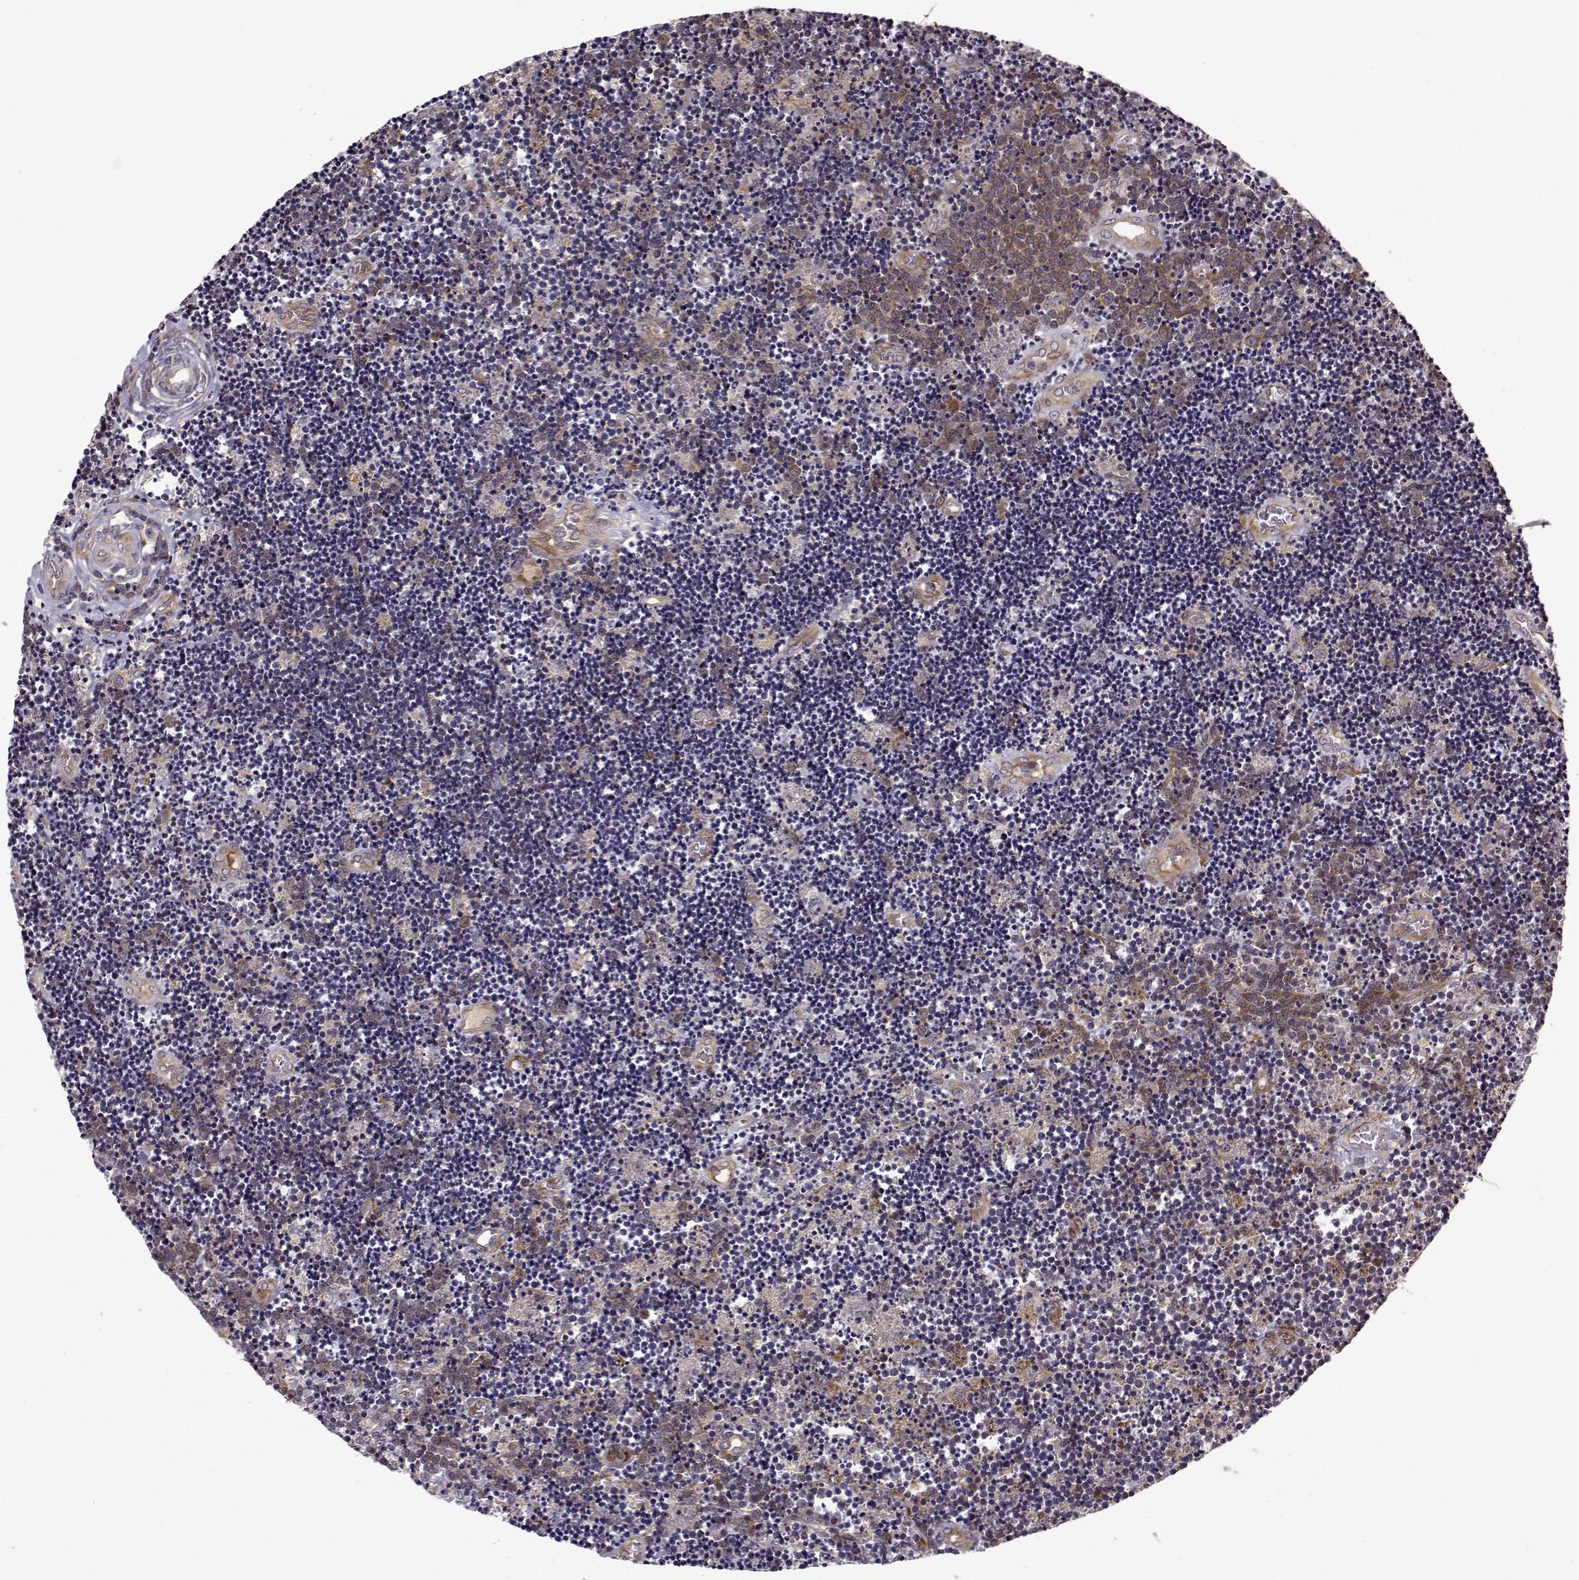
{"staining": {"intensity": "moderate", "quantity": "25%-75%", "location": "cytoplasmic/membranous"}, "tissue": "lymphoma", "cell_type": "Tumor cells", "image_type": "cancer", "snomed": [{"axis": "morphology", "description": "Malignant lymphoma, non-Hodgkin's type, Low grade"}, {"axis": "topography", "description": "Brain"}], "caption": "Malignant lymphoma, non-Hodgkin's type (low-grade) was stained to show a protein in brown. There is medium levels of moderate cytoplasmic/membranous expression in approximately 25%-75% of tumor cells.", "gene": "RPL31", "patient": {"sex": "female", "age": 66}}